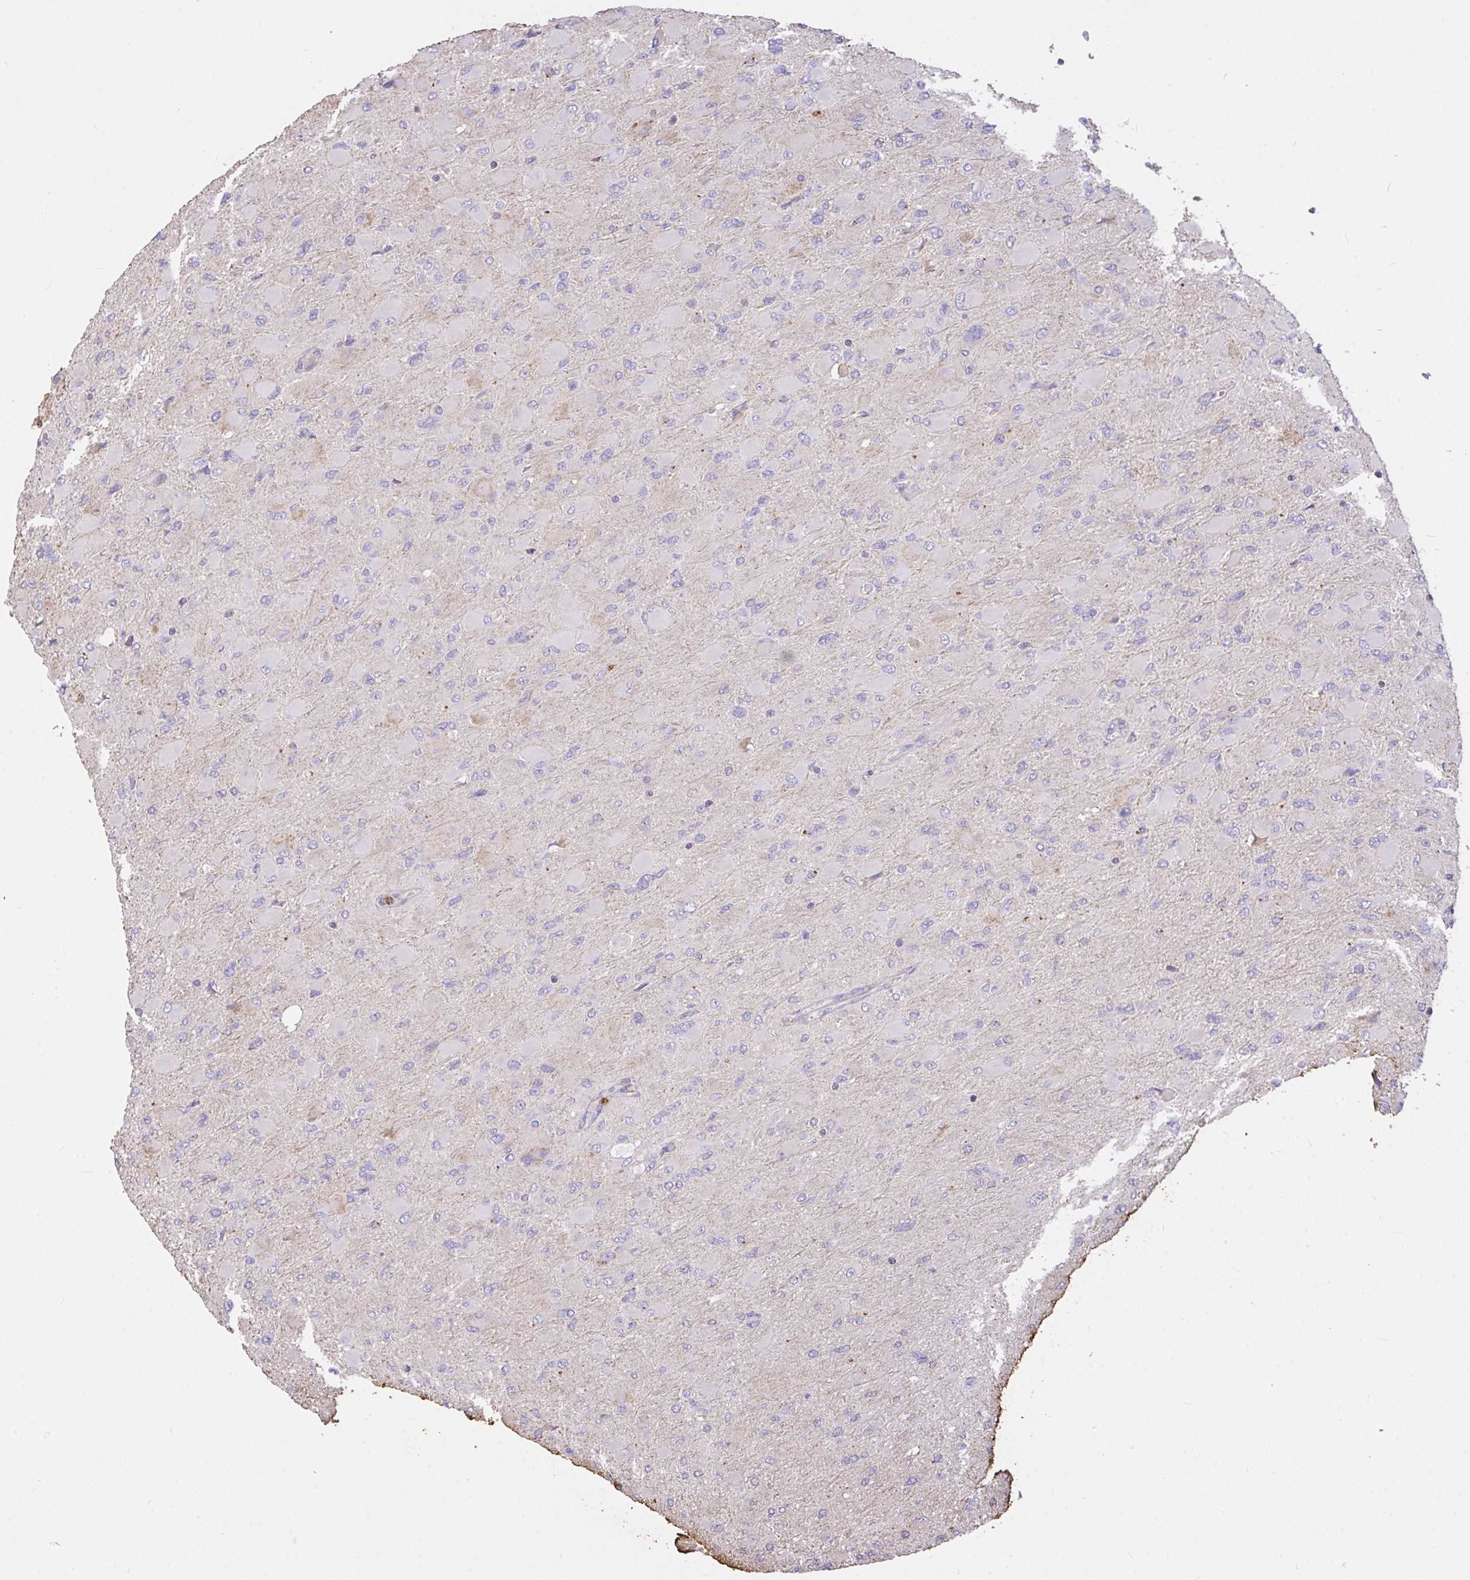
{"staining": {"intensity": "negative", "quantity": "none", "location": "none"}, "tissue": "glioma", "cell_type": "Tumor cells", "image_type": "cancer", "snomed": [{"axis": "morphology", "description": "Glioma, malignant, High grade"}, {"axis": "topography", "description": "Cerebral cortex"}], "caption": "Malignant high-grade glioma stained for a protein using immunohistochemistry shows no staining tumor cells.", "gene": "FCER1A", "patient": {"sex": "female", "age": 36}}